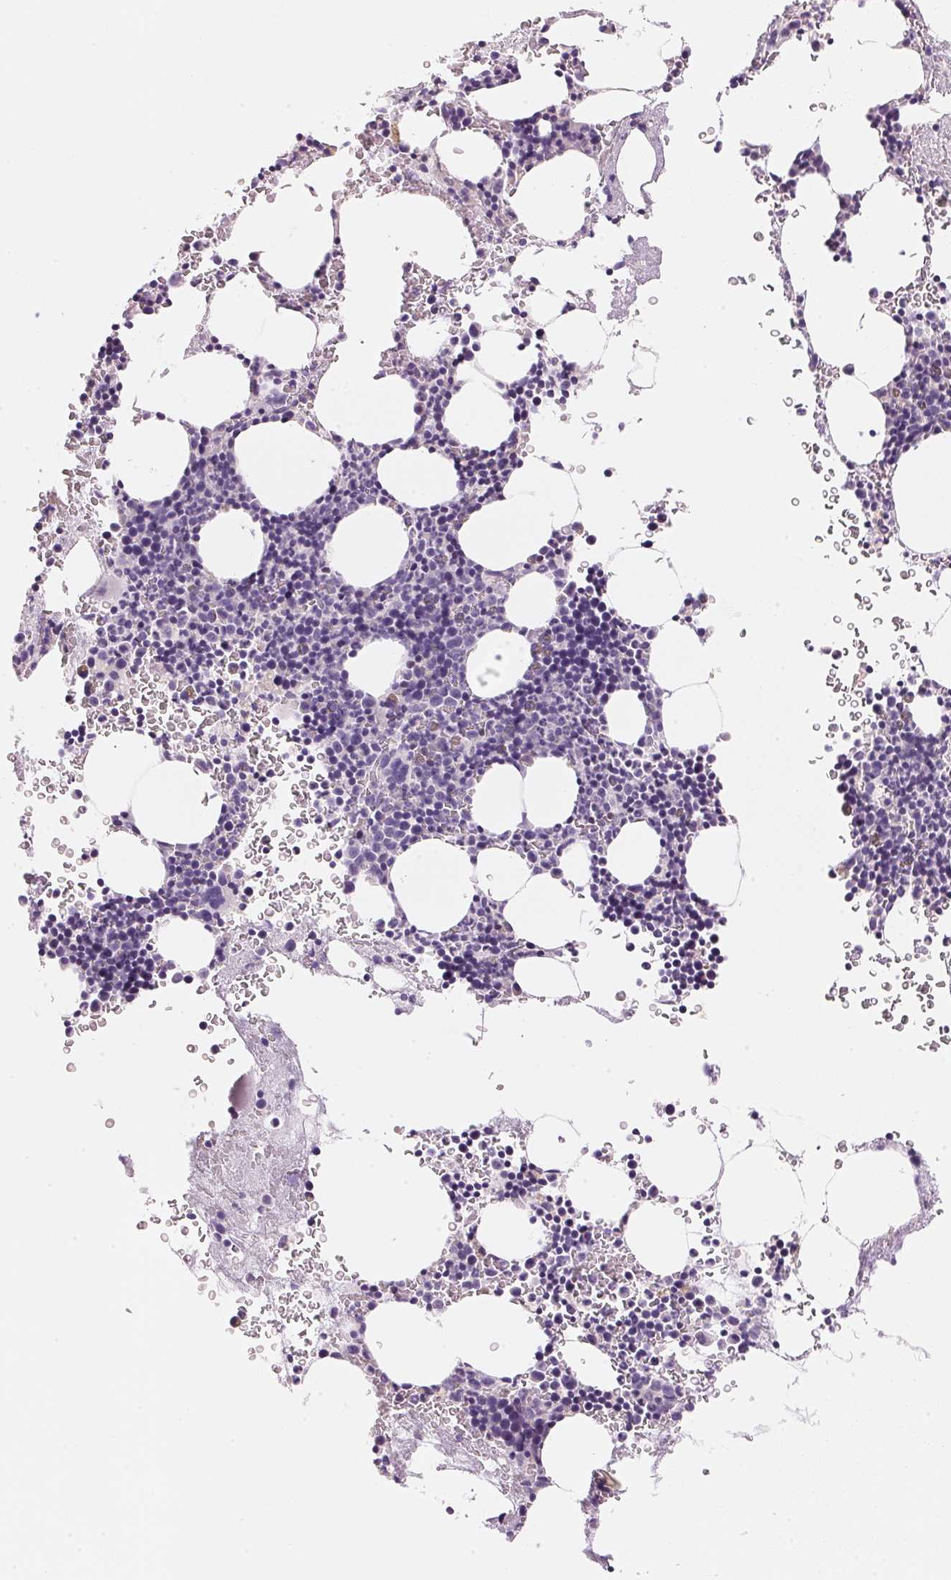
{"staining": {"intensity": "negative", "quantity": "none", "location": "none"}, "tissue": "bone marrow", "cell_type": "Hematopoietic cells", "image_type": "normal", "snomed": [{"axis": "morphology", "description": "Normal tissue, NOS"}, {"axis": "topography", "description": "Bone marrow"}], "caption": "DAB immunohistochemical staining of normal human bone marrow reveals no significant staining in hematopoietic cells.", "gene": "CYP11B1", "patient": {"sex": "male", "age": 77}}